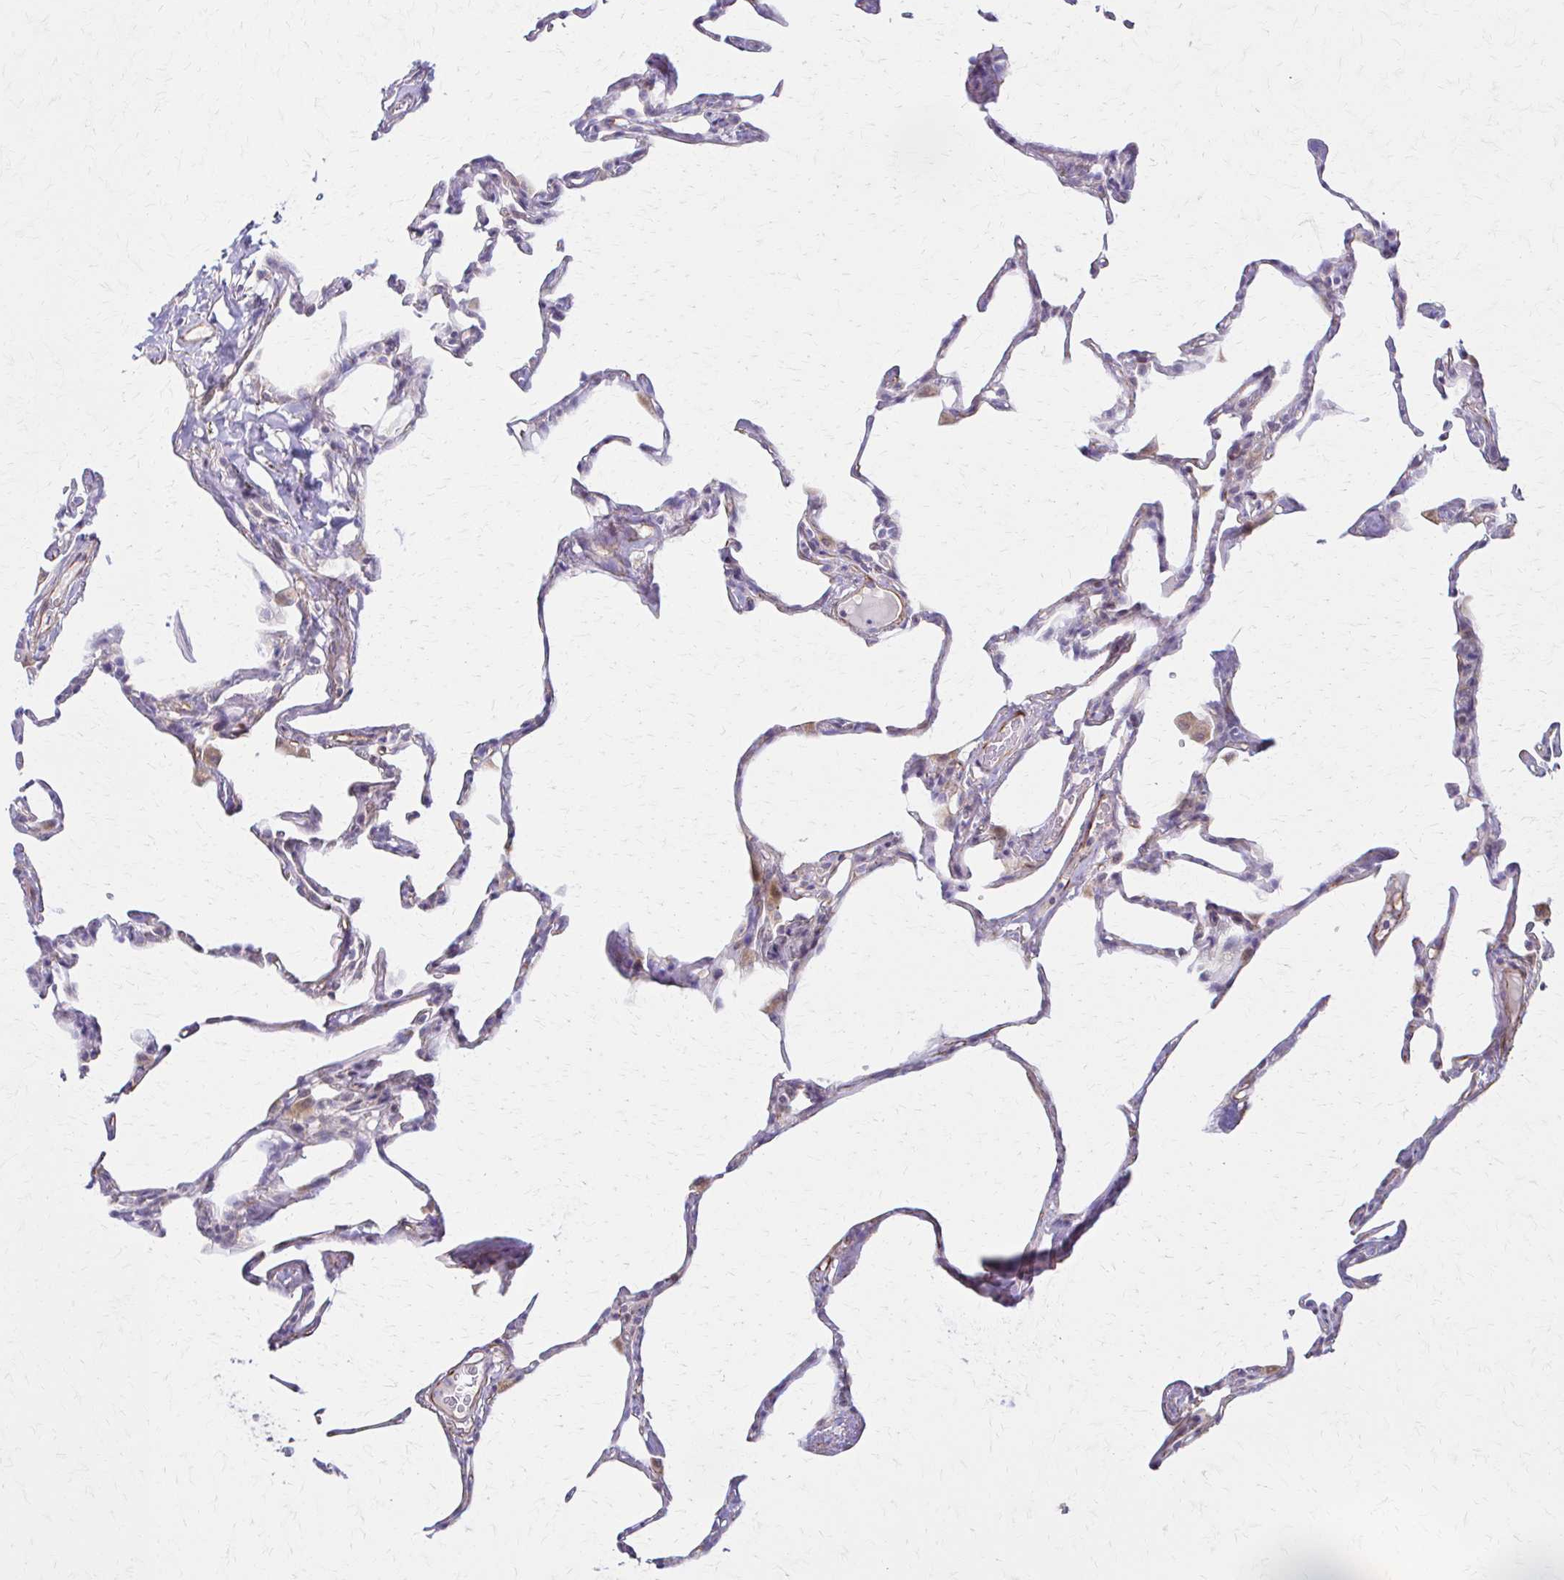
{"staining": {"intensity": "weak", "quantity": "<25%", "location": "cytoplasmic/membranous"}, "tissue": "lung", "cell_type": "Alveolar cells", "image_type": "normal", "snomed": [{"axis": "morphology", "description": "Normal tissue, NOS"}, {"axis": "topography", "description": "Lung"}], "caption": "This is an IHC micrograph of benign lung. There is no expression in alveolar cells.", "gene": "TIMMDC1", "patient": {"sex": "male", "age": 65}}